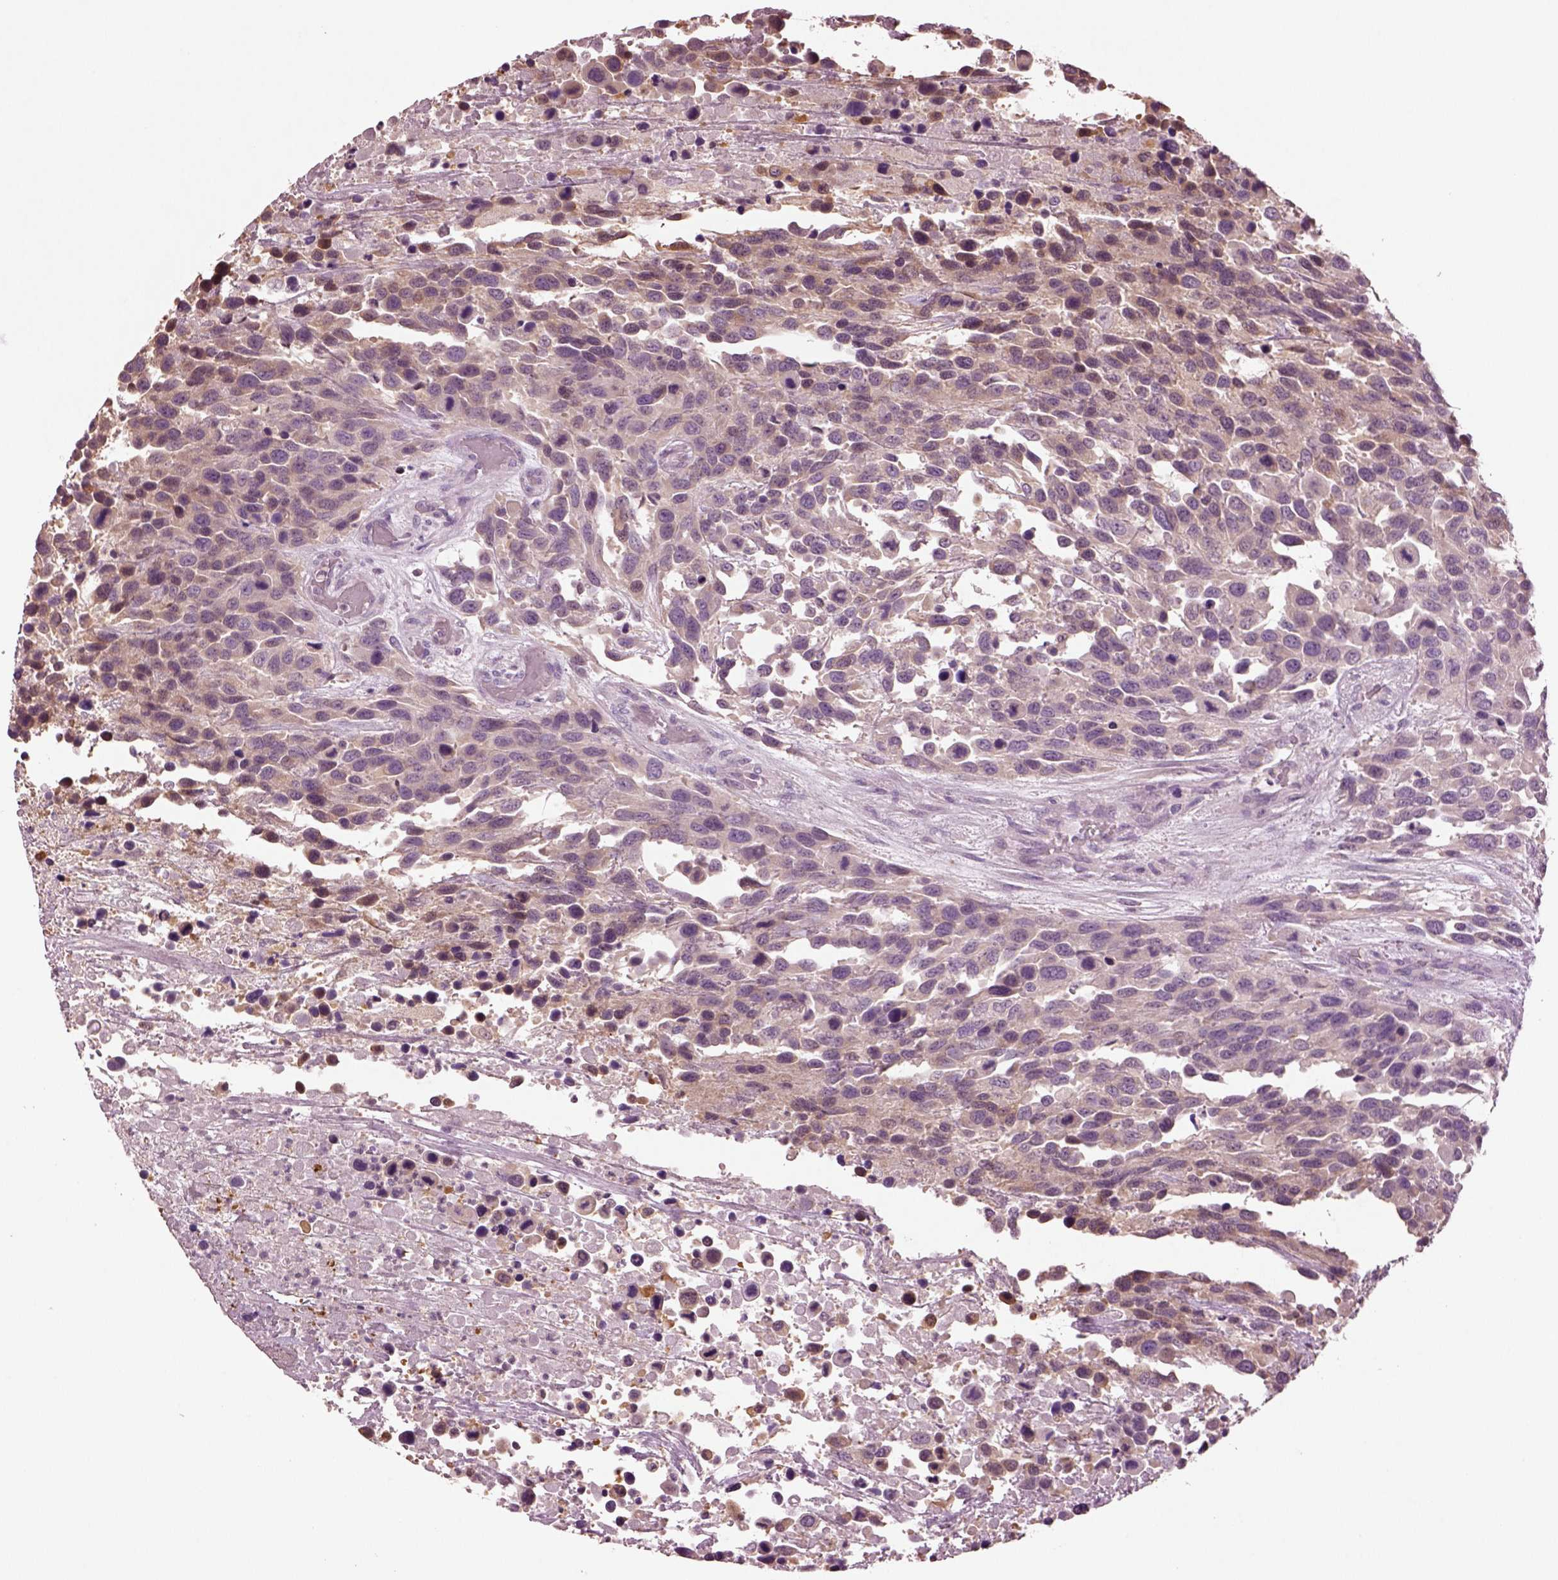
{"staining": {"intensity": "negative", "quantity": "none", "location": "none"}, "tissue": "urothelial cancer", "cell_type": "Tumor cells", "image_type": "cancer", "snomed": [{"axis": "morphology", "description": "Urothelial carcinoma, High grade"}, {"axis": "topography", "description": "Urinary bladder"}], "caption": "Immunohistochemistry histopathology image of neoplastic tissue: human high-grade urothelial carcinoma stained with DAB (3,3'-diaminobenzidine) shows no significant protein staining in tumor cells.", "gene": "CLPSL1", "patient": {"sex": "female", "age": 70}}